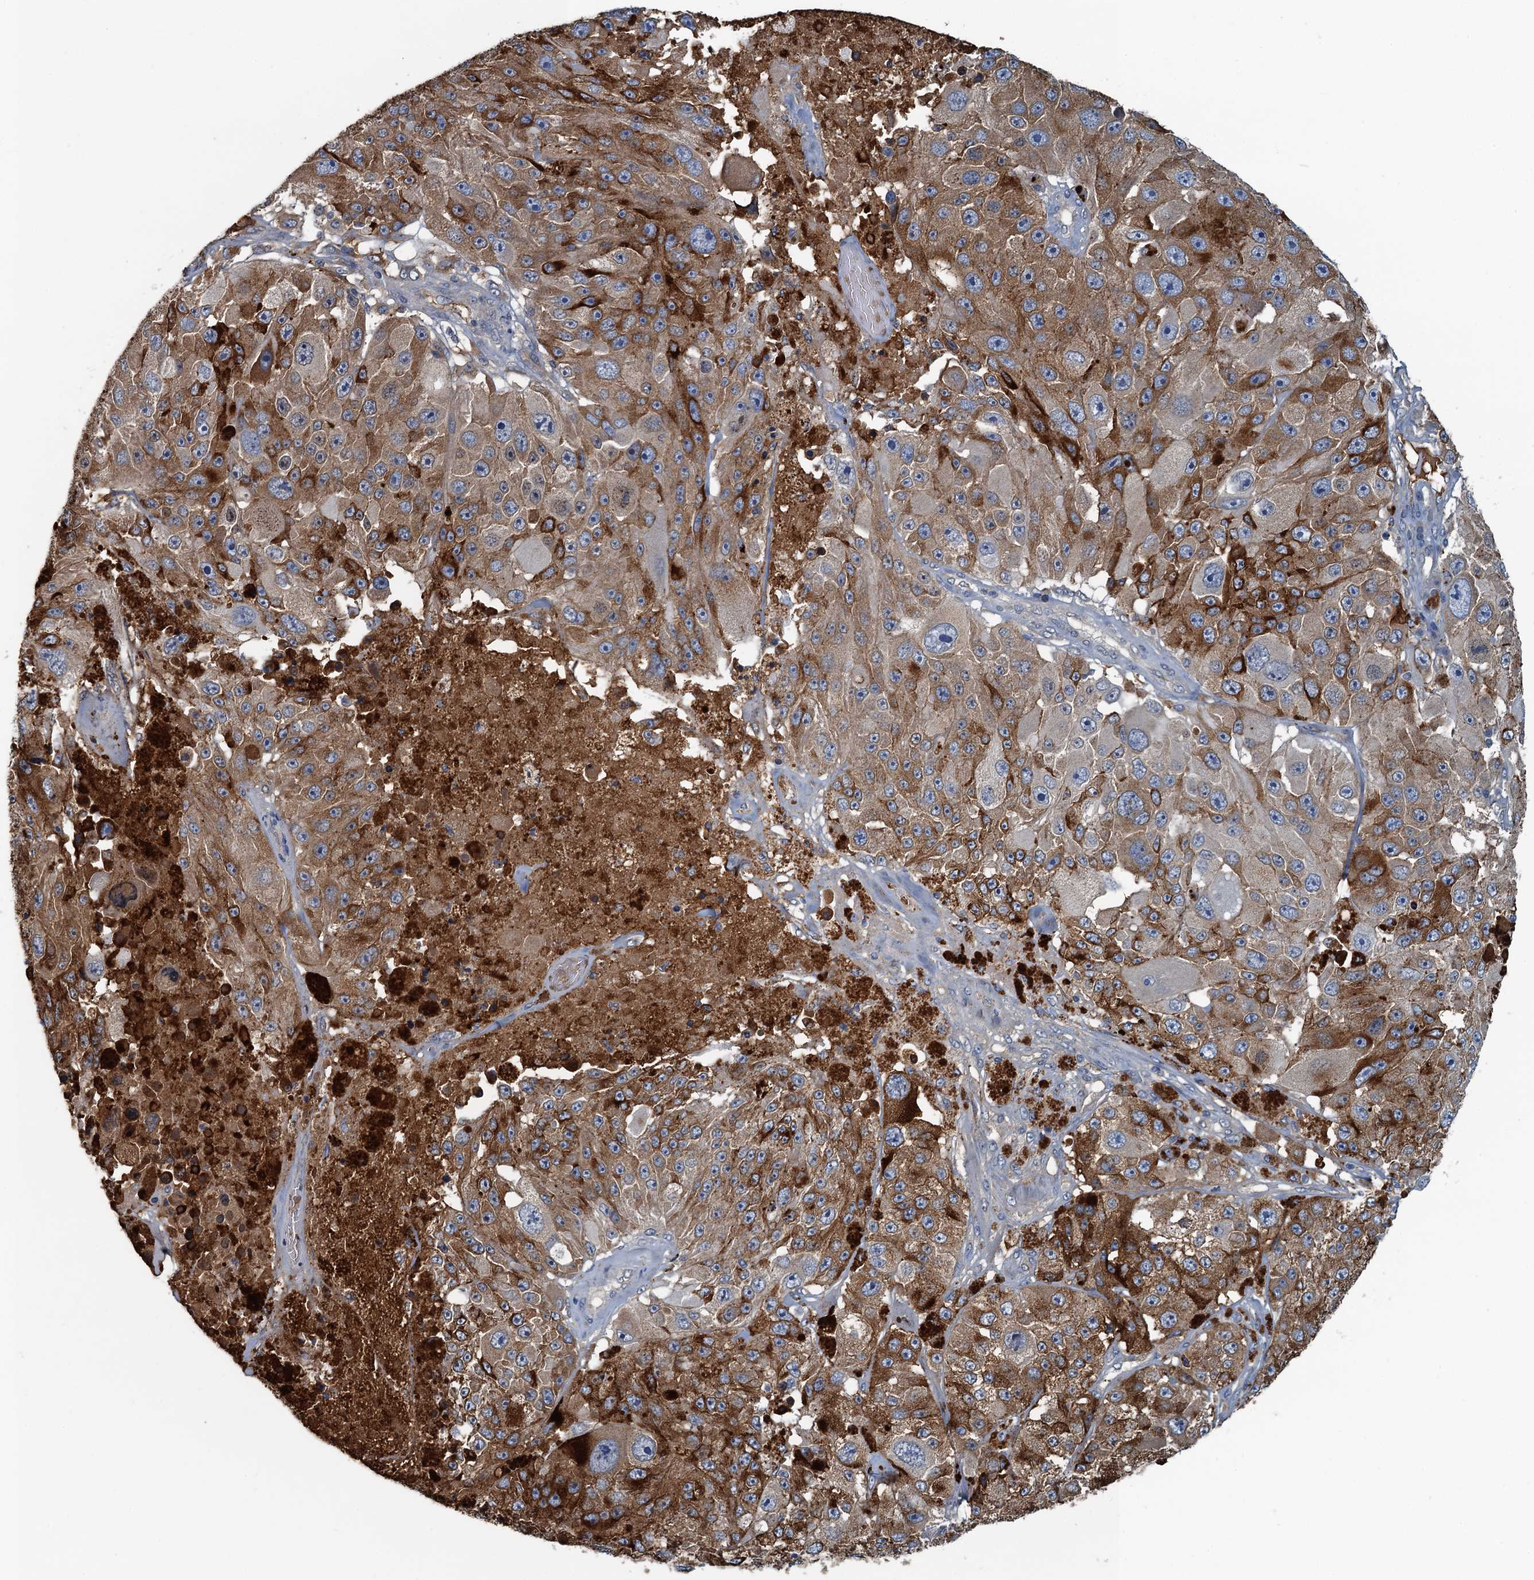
{"staining": {"intensity": "moderate", "quantity": ">75%", "location": "cytoplasmic/membranous"}, "tissue": "melanoma", "cell_type": "Tumor cells", "image_type": "cancer", "snomed": [{"axis": "morphology", "description": "Malignant melanoma, Metastatic site"}, {"axis": "topography", "description": "Lymph node"}], "caption": "High-power microscopy captured an immunohistochemistry histopathology image of malignant melanoma (metastatic site), revealing moderate cytoplasmic/membranous staining in approximately >75% of tumor cells.", "gene": "LSM14B", "patient": {"sex": "male", "age": 62}}